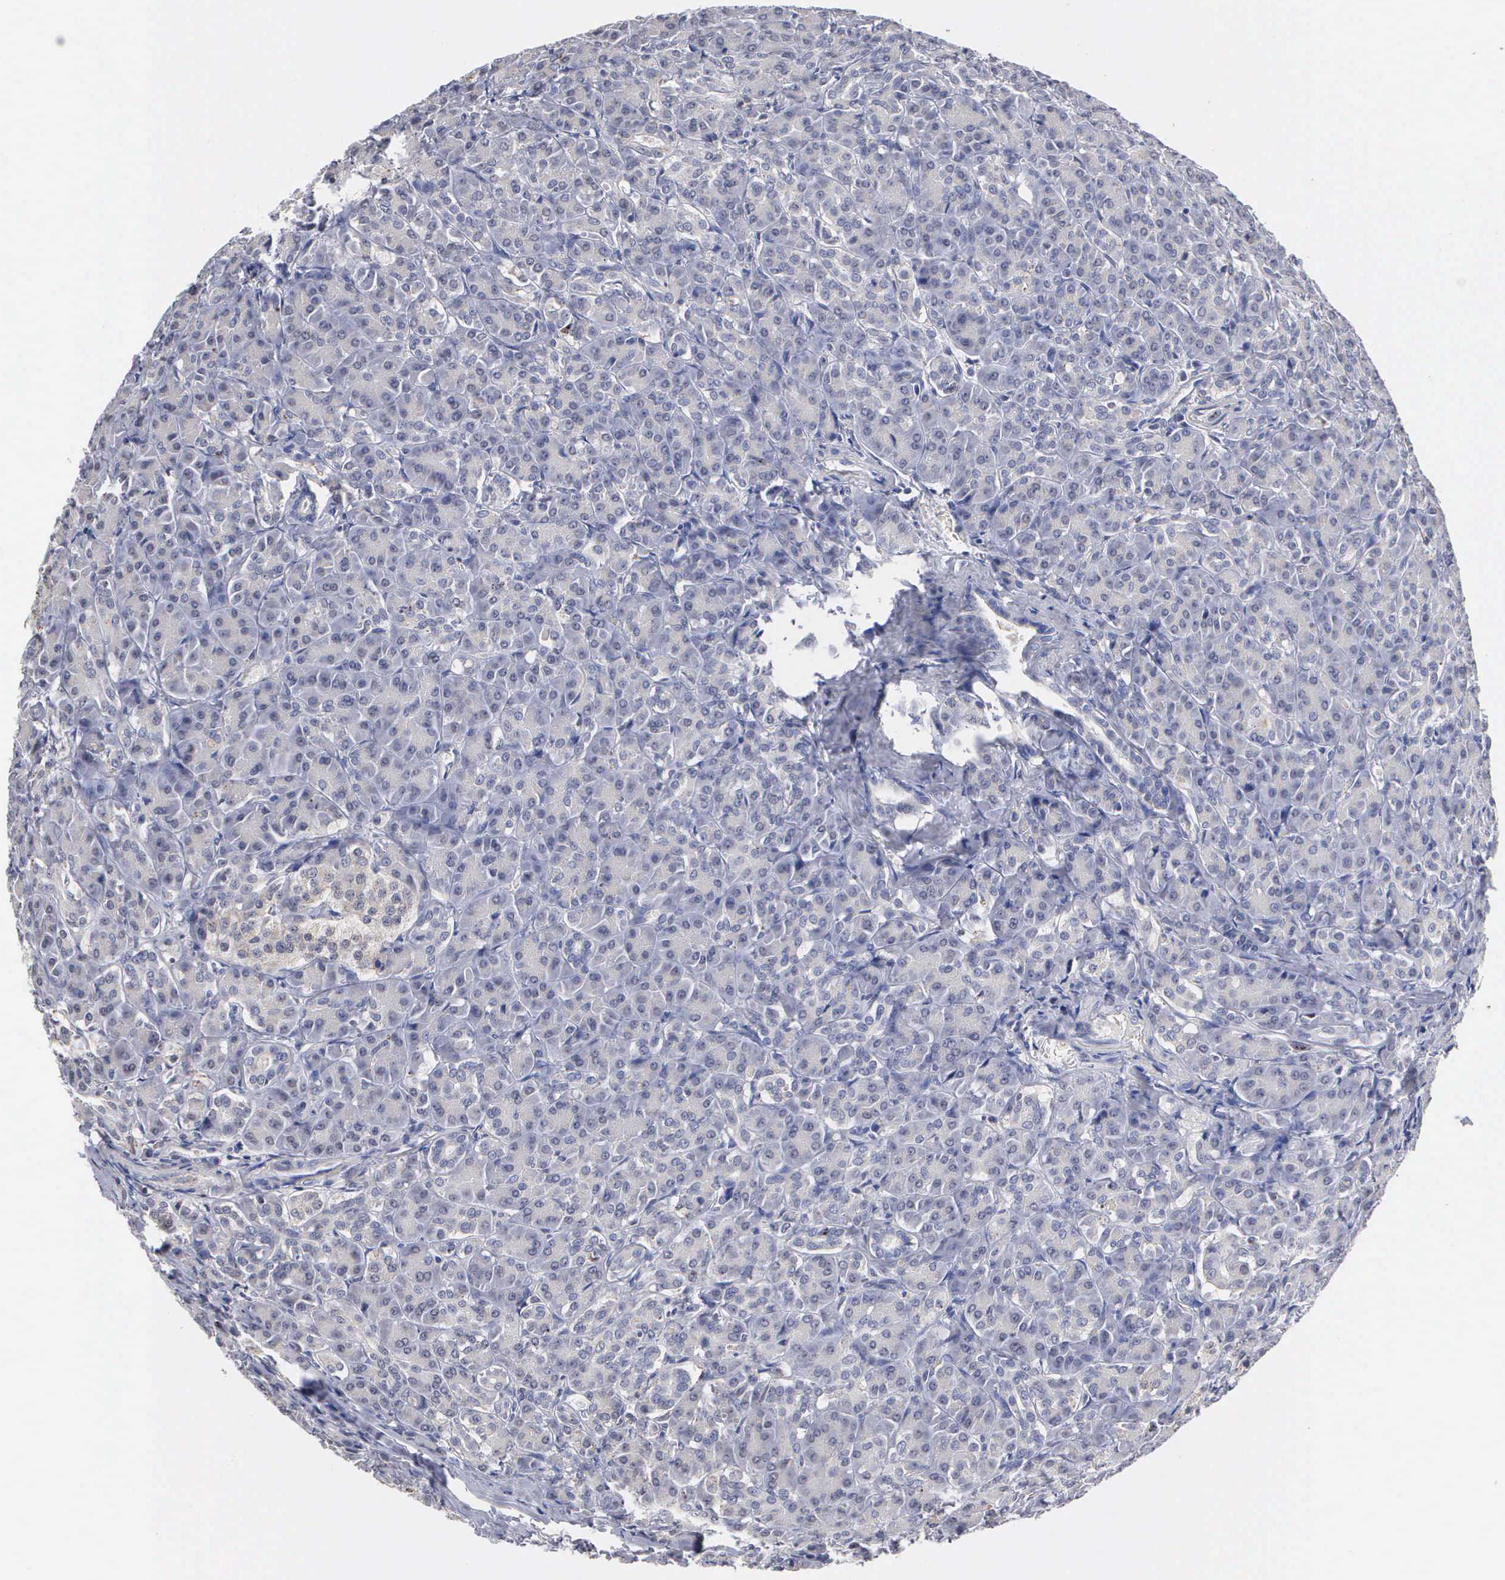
{"staining": {"intensity": "weak", "quantity": "<25%", "location": "cytoplasmic/membranous,nuclear"}, "tissue": "pancreas", "cell_type": "Exocrine glandular cells", "image_type": "normal", "snomed": [{"axis": "morphology", "description": "Normal tissue, NOS"}, {"axis": "topography", "description": "Lymph node"}, {"axis": "topography", "description": "Pancreas"}], "caption": "This is an immunohistochemistry (IHC) photomicrograph of normal pancreas. There is no positivity in exocrine glandular cells.", "gene": "KDM6A", "patient": {"sex": "male", "age": 59}}